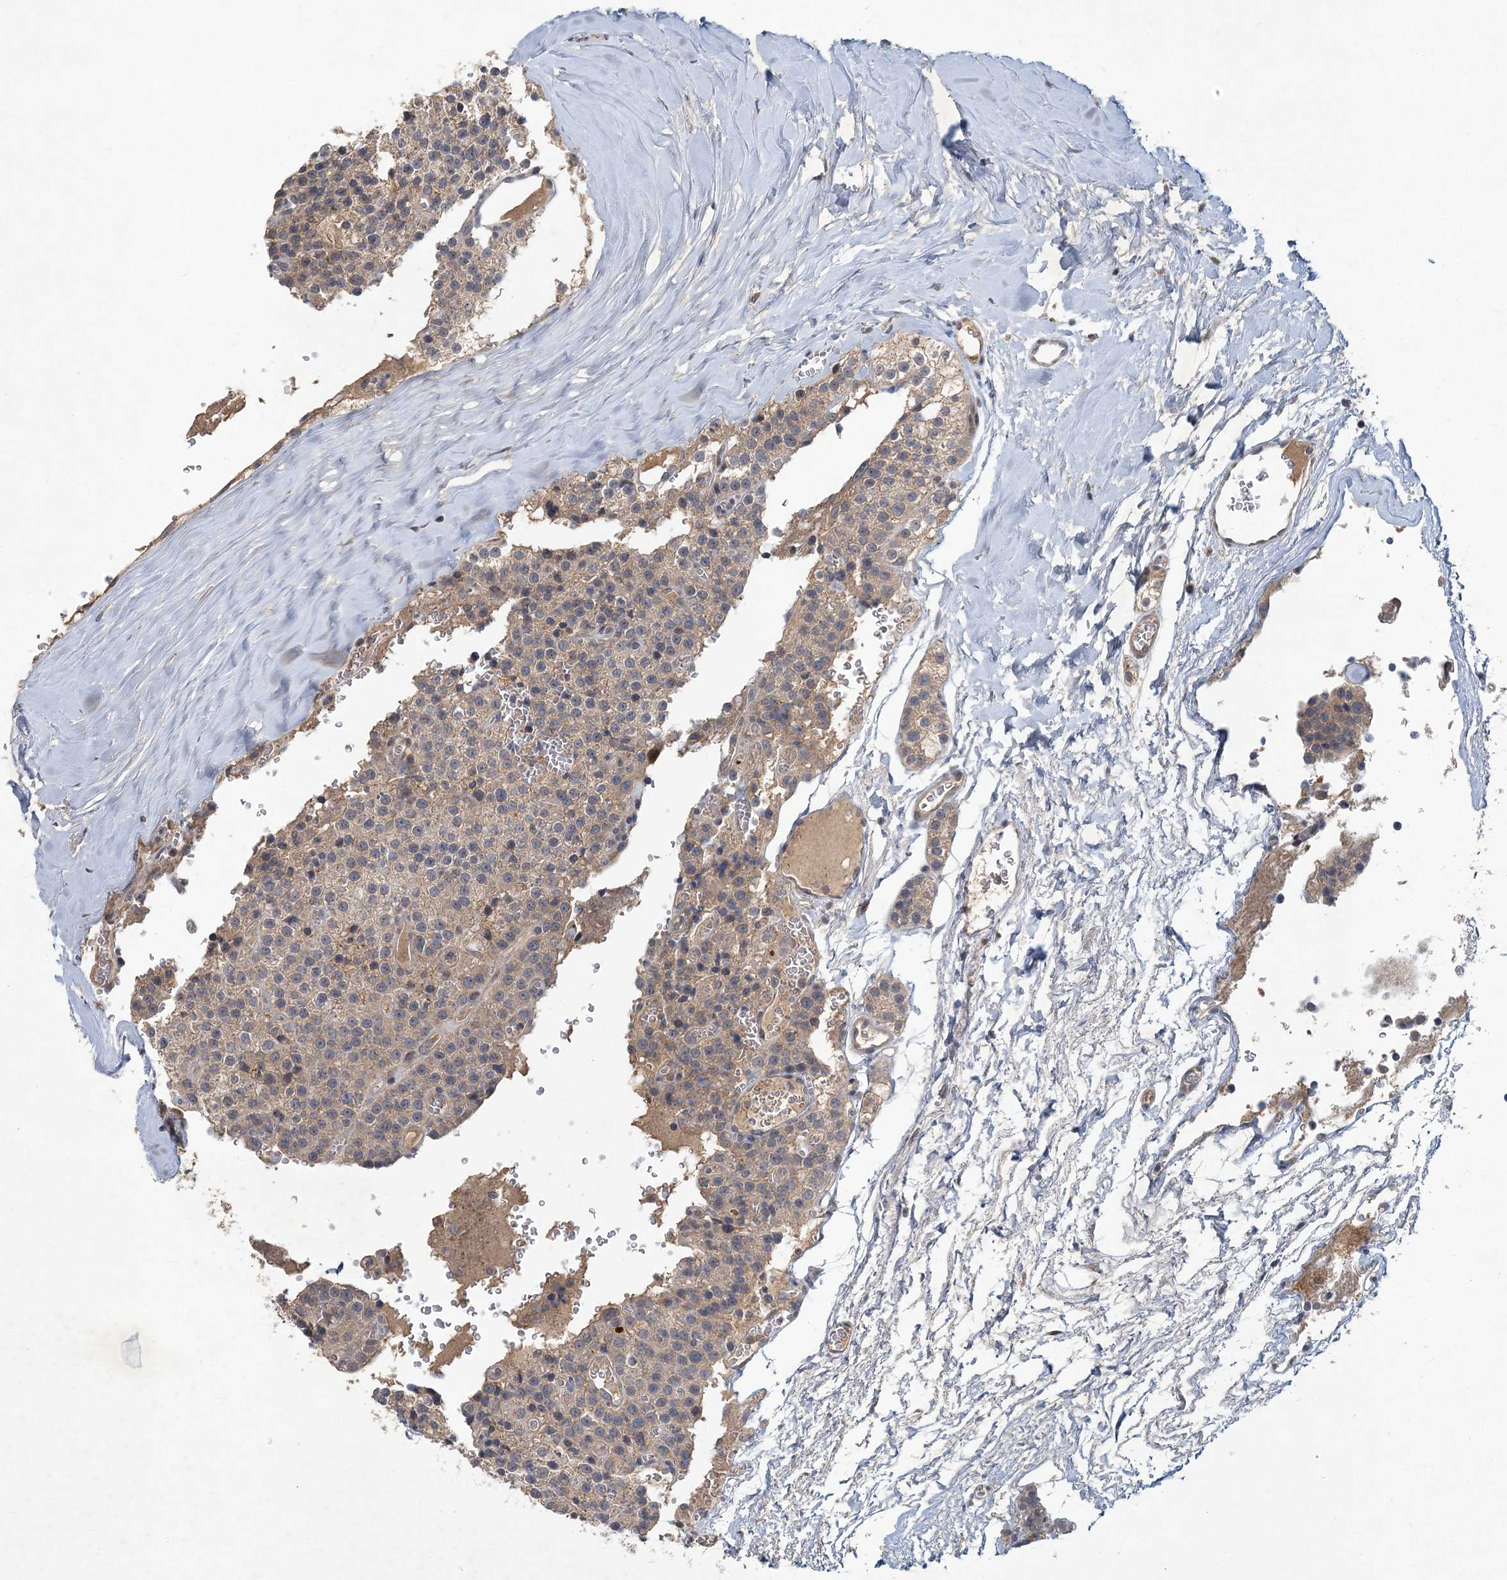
{"staining": {"intensity": "weak", "quantity": ">75%", "location": "cytoplasmic/membranous"}, "tissue": "parathyroid gland", "cell_type": "Glandular cells", "image_type": "normal", "snomed": [{"axis": "morphology", "description": "Normal tissue, NOS"}, {"axis": "topography", "description": "Parathyroid gland"}], "caption": "Parathyroid gland stained with DAB IHC displays low levels of weak cytoplasmic/membranous positivity in about >75% of glandular cells. The staining was performed using DAB (3,3'-diaminobenzidine) to visualize the protein expression in brown, while the nuclei were stained in blue with hematoxylin (Magnification: 20x).", "gene": "RNF25", "patient": {"sex": "female", "age": 64}}